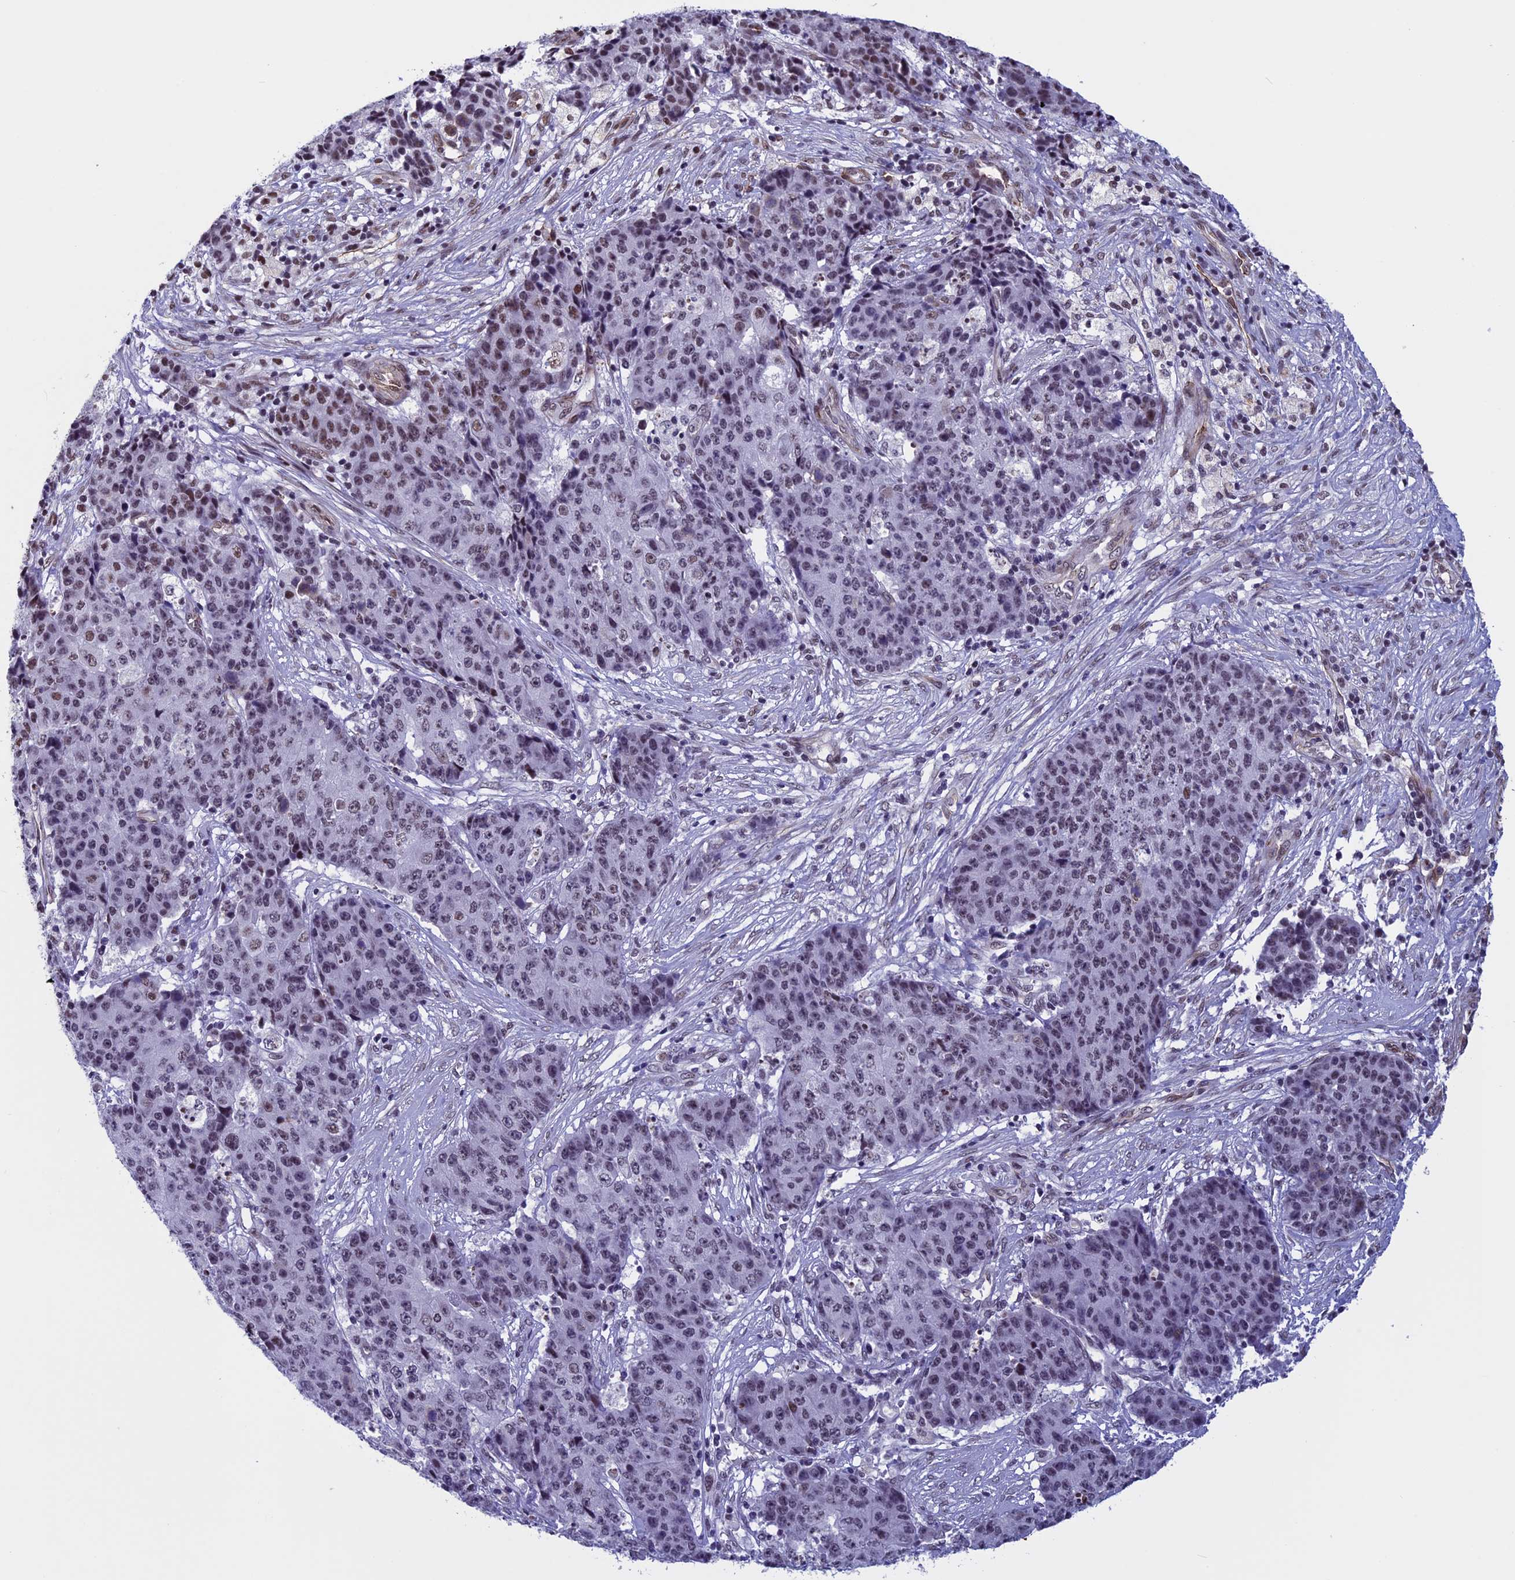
{"staining": {"intensity": "weak", "quantity": "25%-75%", "location": "nuclear"}, "tissue": "ovarian cancer", "cell_type": "Tumor cells", "image_type": "cancer", "snomed": [{"axis": "morphology", "description": "Carcinoma, endometroid"}, {"axis": "topography", "description": "Ovary"}], "caption": "Weak nuclear protein expression is seen in approximately 25%-75% of tumor cells in ovarian cancer (endometroid carcinoma).", "gene": "NIPBL", "patient": {"sex": "female", "age": 42}}